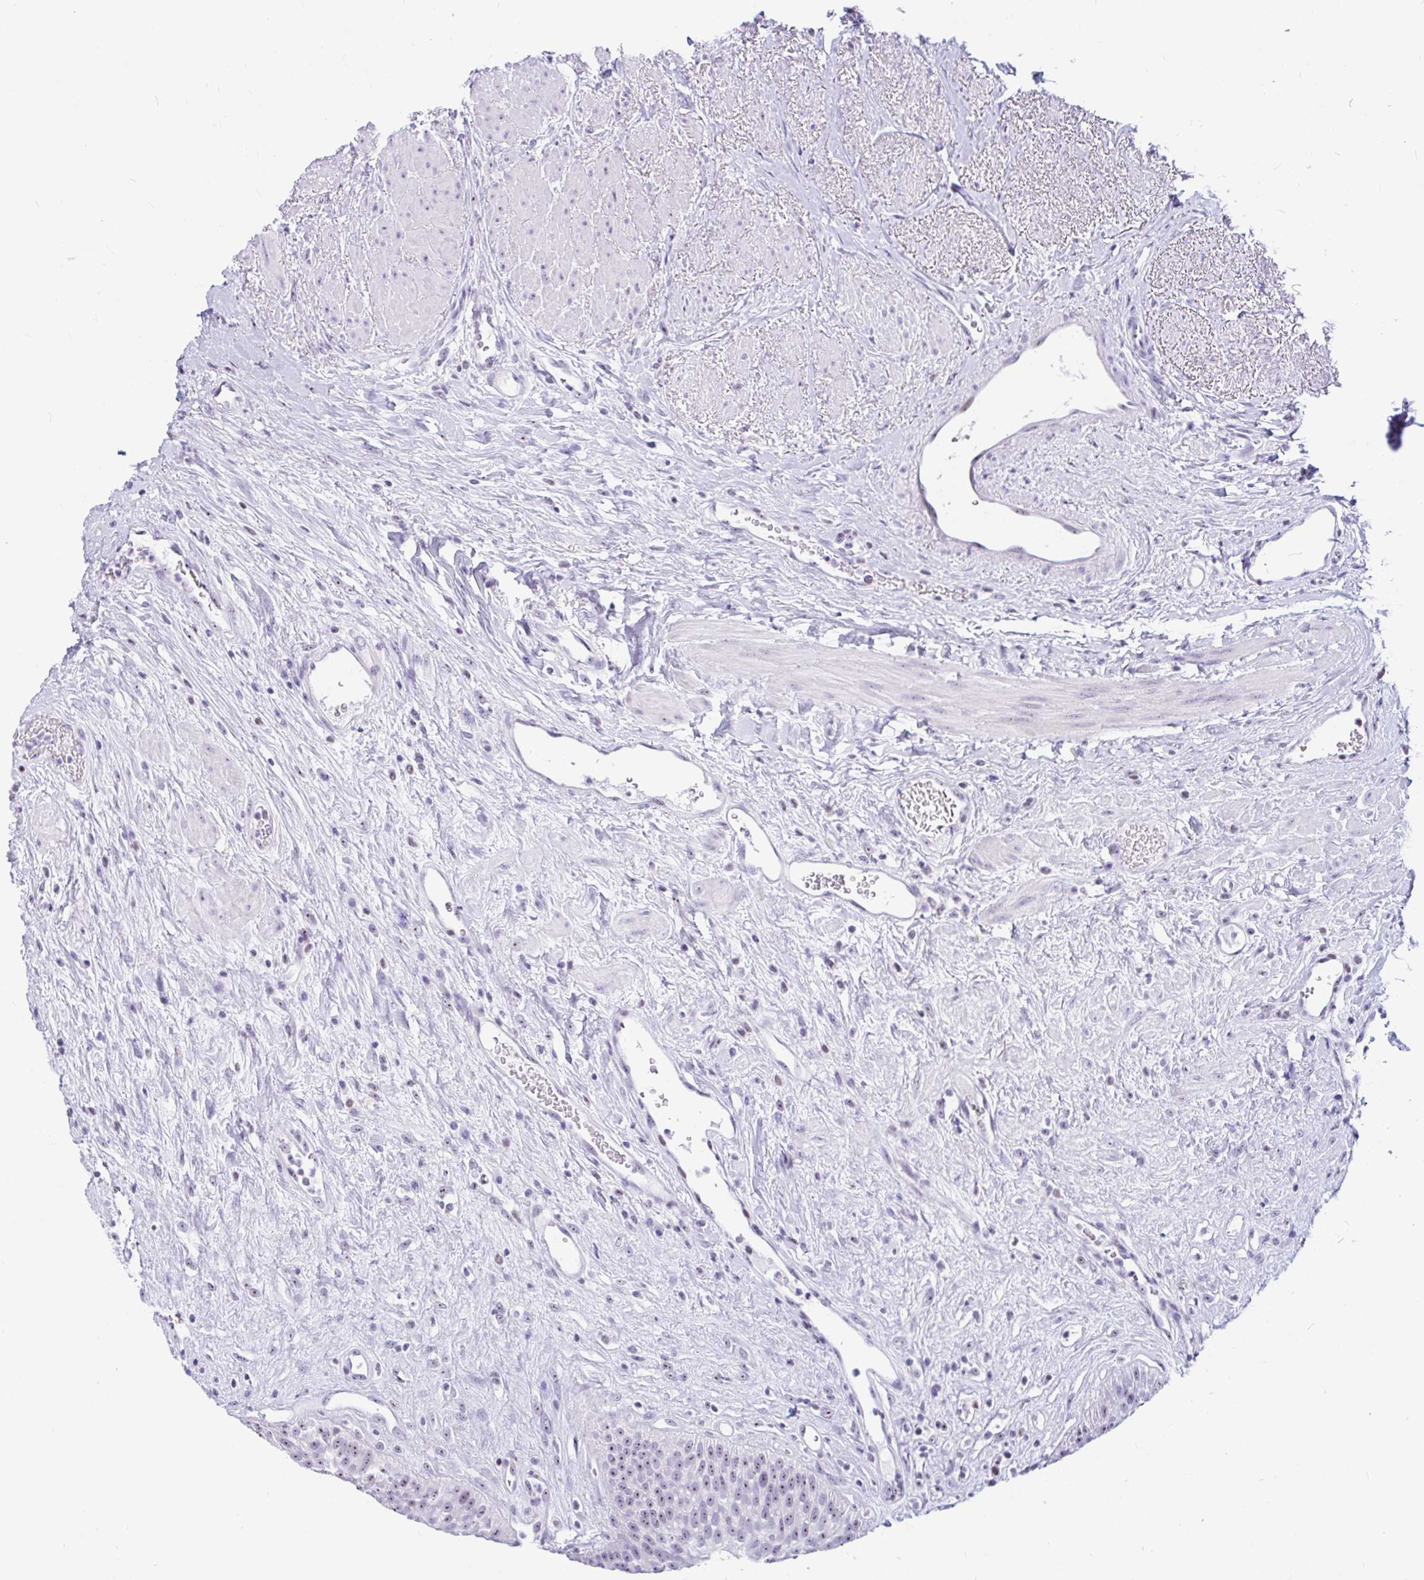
{"staining": {"intensity": "moderate", "quantity": ">75%", "location": "nuclear"}, "tissue": "urinary bladder", "cell_type": "Urothelial cells", "image_type": "normal", "snomed": [{"axis": "morphology", "description": "Normal tissue, NOS"}, {"axis": "topography", "description": "Urinary bladder"}], "caption": "High-power microscopy captured an IHC histopathology image of unremarkable urinary bladder, revealing moderate nuclear positivity in about >75% of urothelial cells.", "gene": "FTSJ3", "patient": {"sex": "female", "age": 56}}